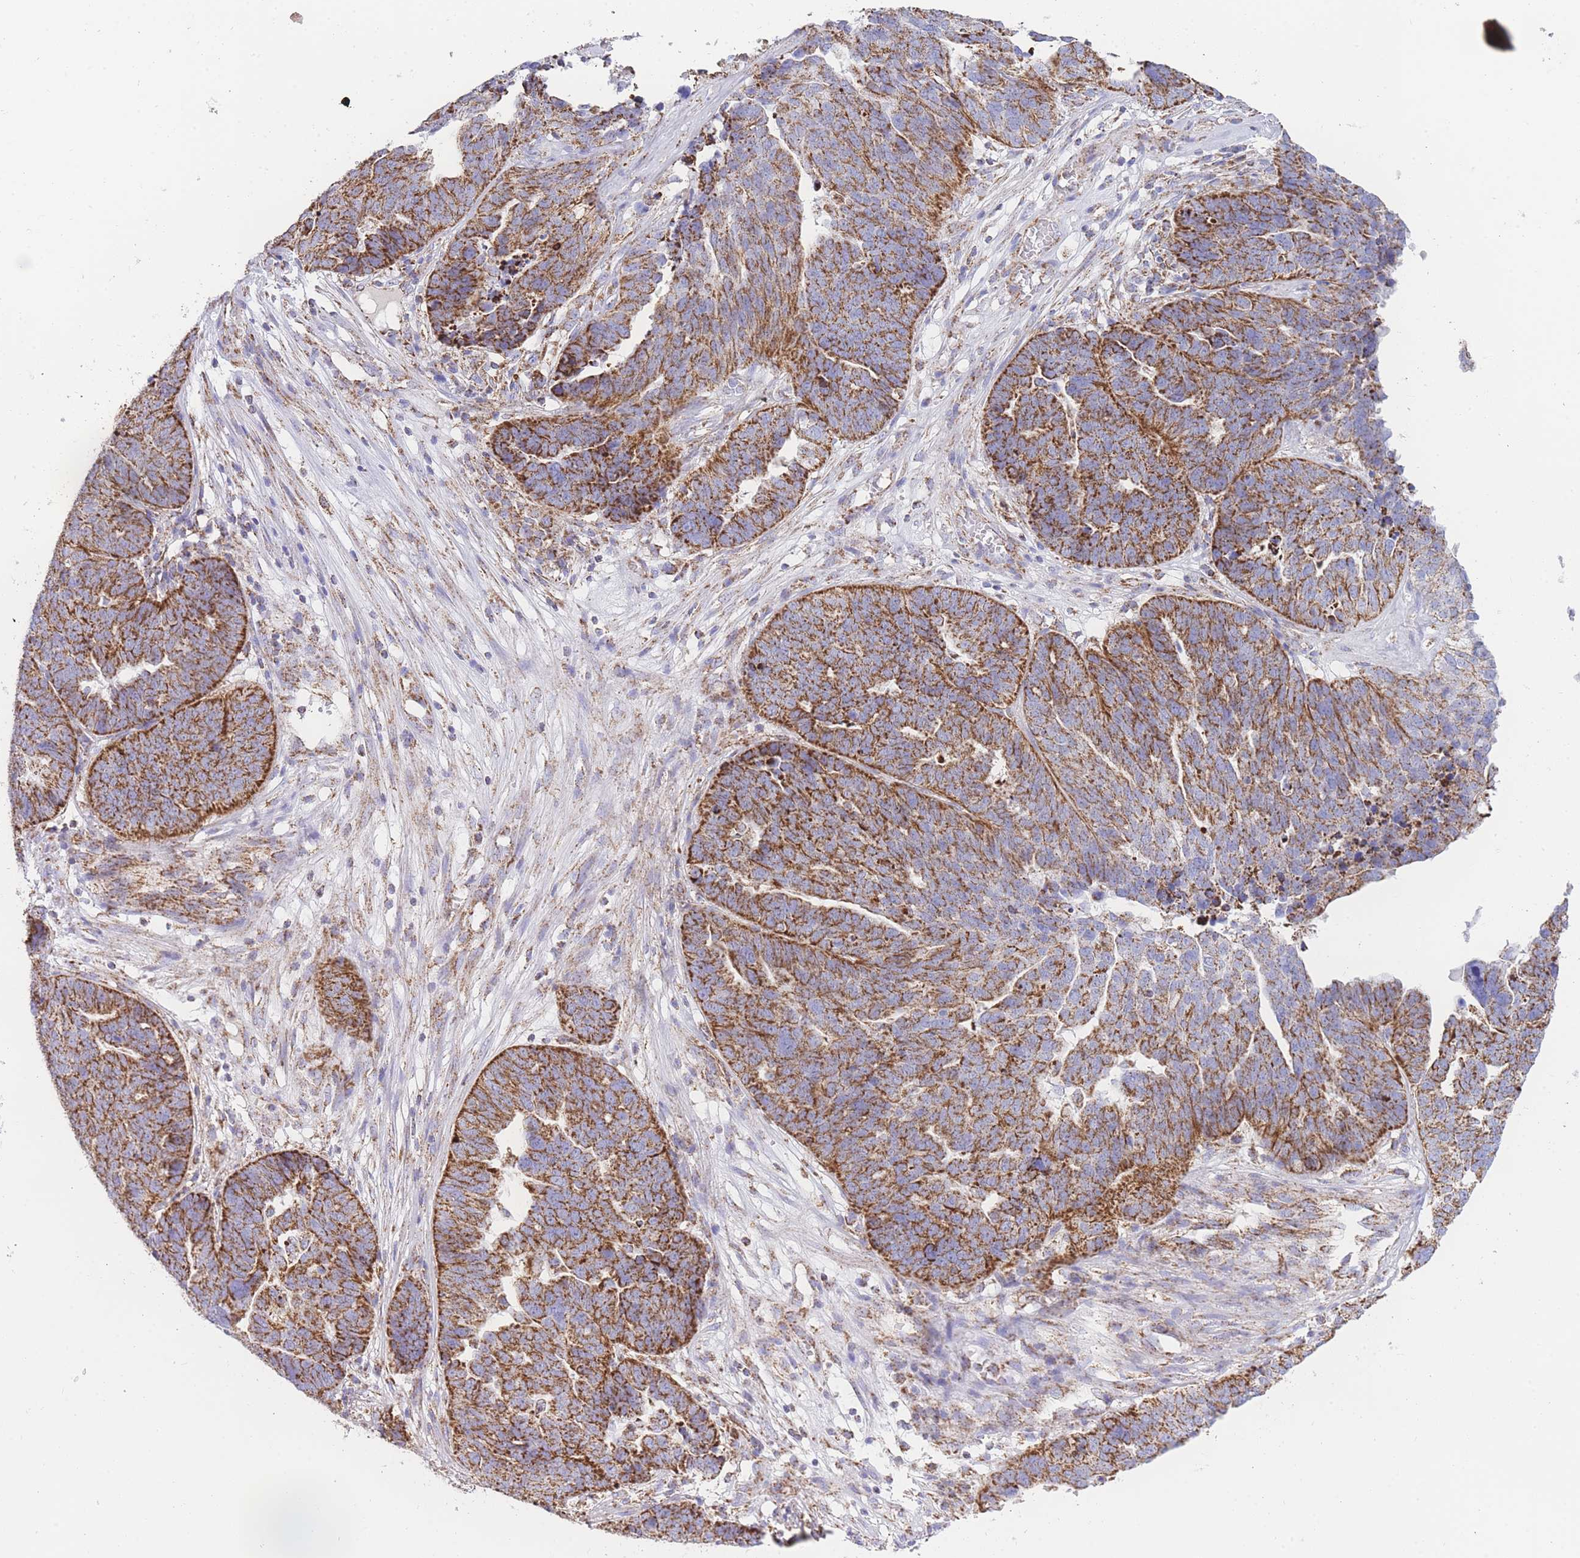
{"staining": {"intensity": "strong", "quantity": ">75%", "location": "cytoplasmic/membranous"}, "tissue": "ovarian cancer", "cell_type": "Tumor cells", "image_type": "cancer", "snomed": [{"axis": "morphology", "description": "Cystadenocarcinoma, serous, NOS"}, {"axis": "topography", "description": "Ovary"}], "caption": "The image exhibits staining of serous cystadenocarcinoma (ovarian), revealing strong cytoplasmic/membranous protein expression (brown color) within tumor cells.", "gene": "GSTM1", "patient": {"sex": "female", "age": 59}}